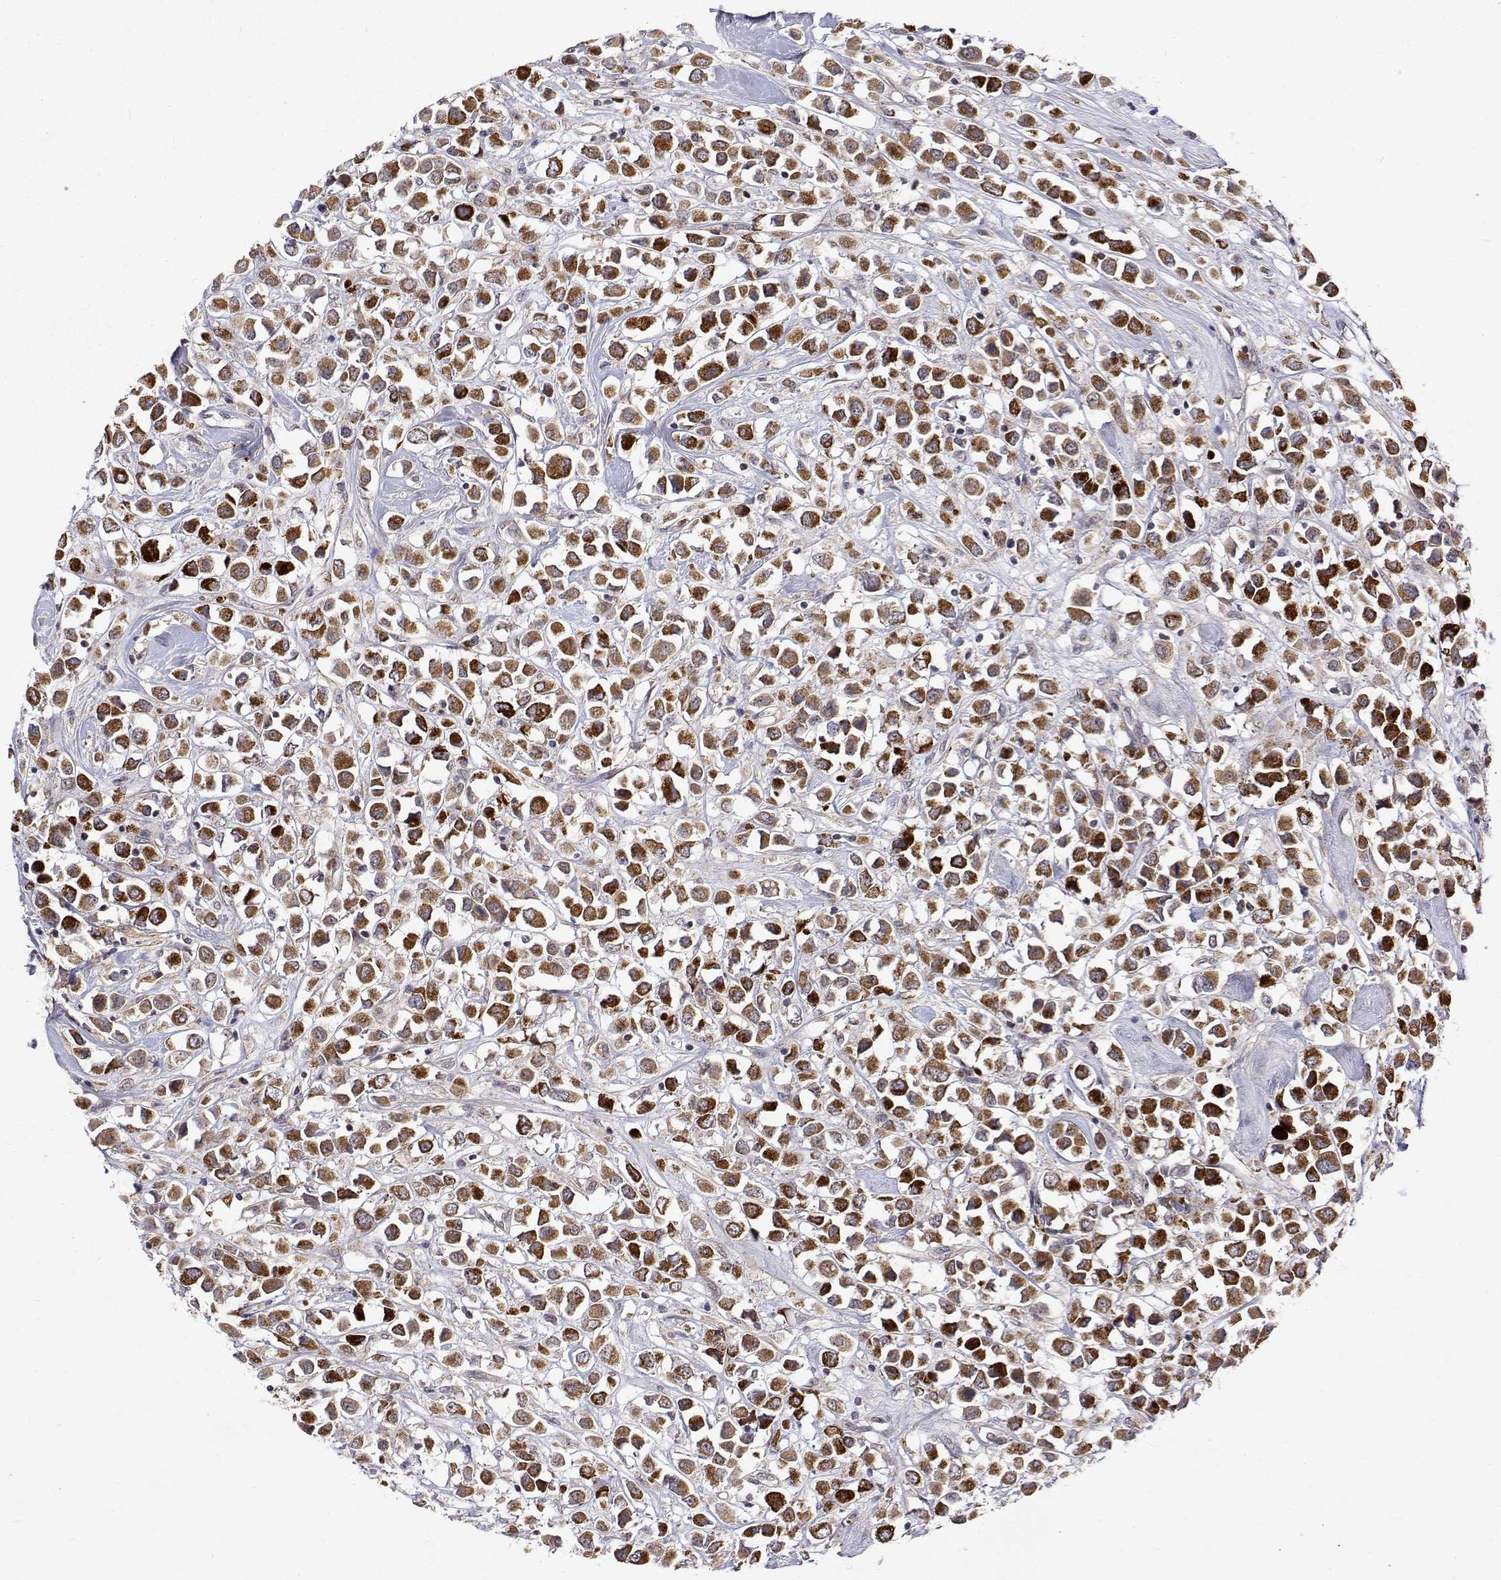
{"staining": {"intensity": "strong", "quantity": ">75%", "location": "cytoplasmic/membranous"}, "tissue": "breast cancer", "cell_type": "Tumor cells", "image_type": "cancer", "snomed": [{"axis": "morphology", "description": "Duct carcinoma"}, {"axis": "topography", "description": "Breast"}], "caption": "A brown stain labels strong cytoplasmic/membranous positivity of a protein in human infiltrating ductal carcinoma (breast) tumor cells.", "gene": "ALKBH8", "patient": {"sex": "female", "age": 61}}